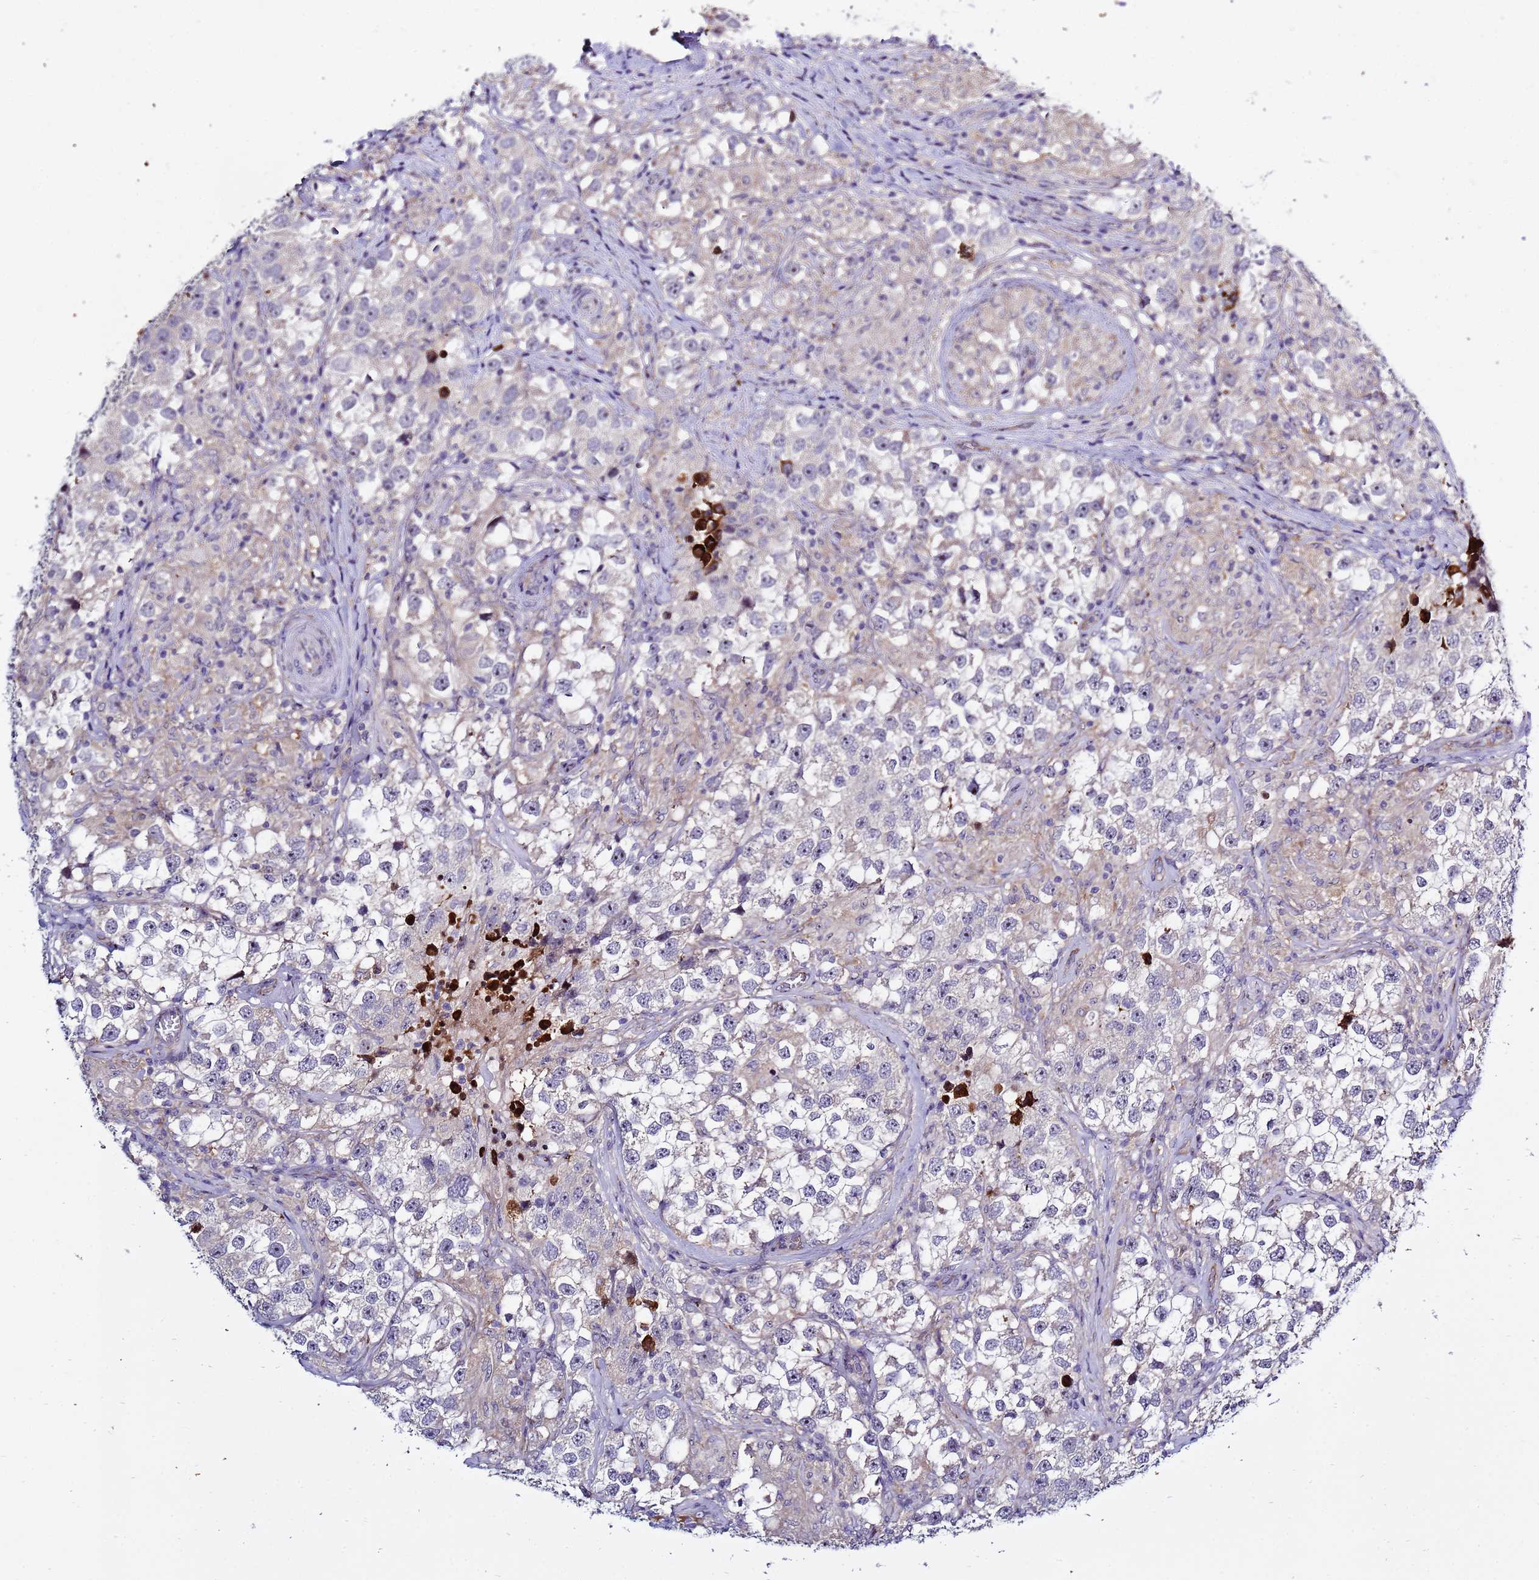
{"staining": {"intensity": "negative", "quantity": "none", "location": "none"}, "tissue": "testis cancer", "cell_type": "Tumor cells", "image_type": "cancer", "snomed": [{"axis": "morphology", "description": "Seminoma, NOS"}, {"axis": "topography", "description": "Testis"}], "caption": "The micrograph displays no significant positivity in tumor cells of seminoma (testis). (DAB (3,3'-diaminobenzidine) IHC, high magnification).", "gene": "NOL8", "patient": {"sex": "male", "age": 46}}